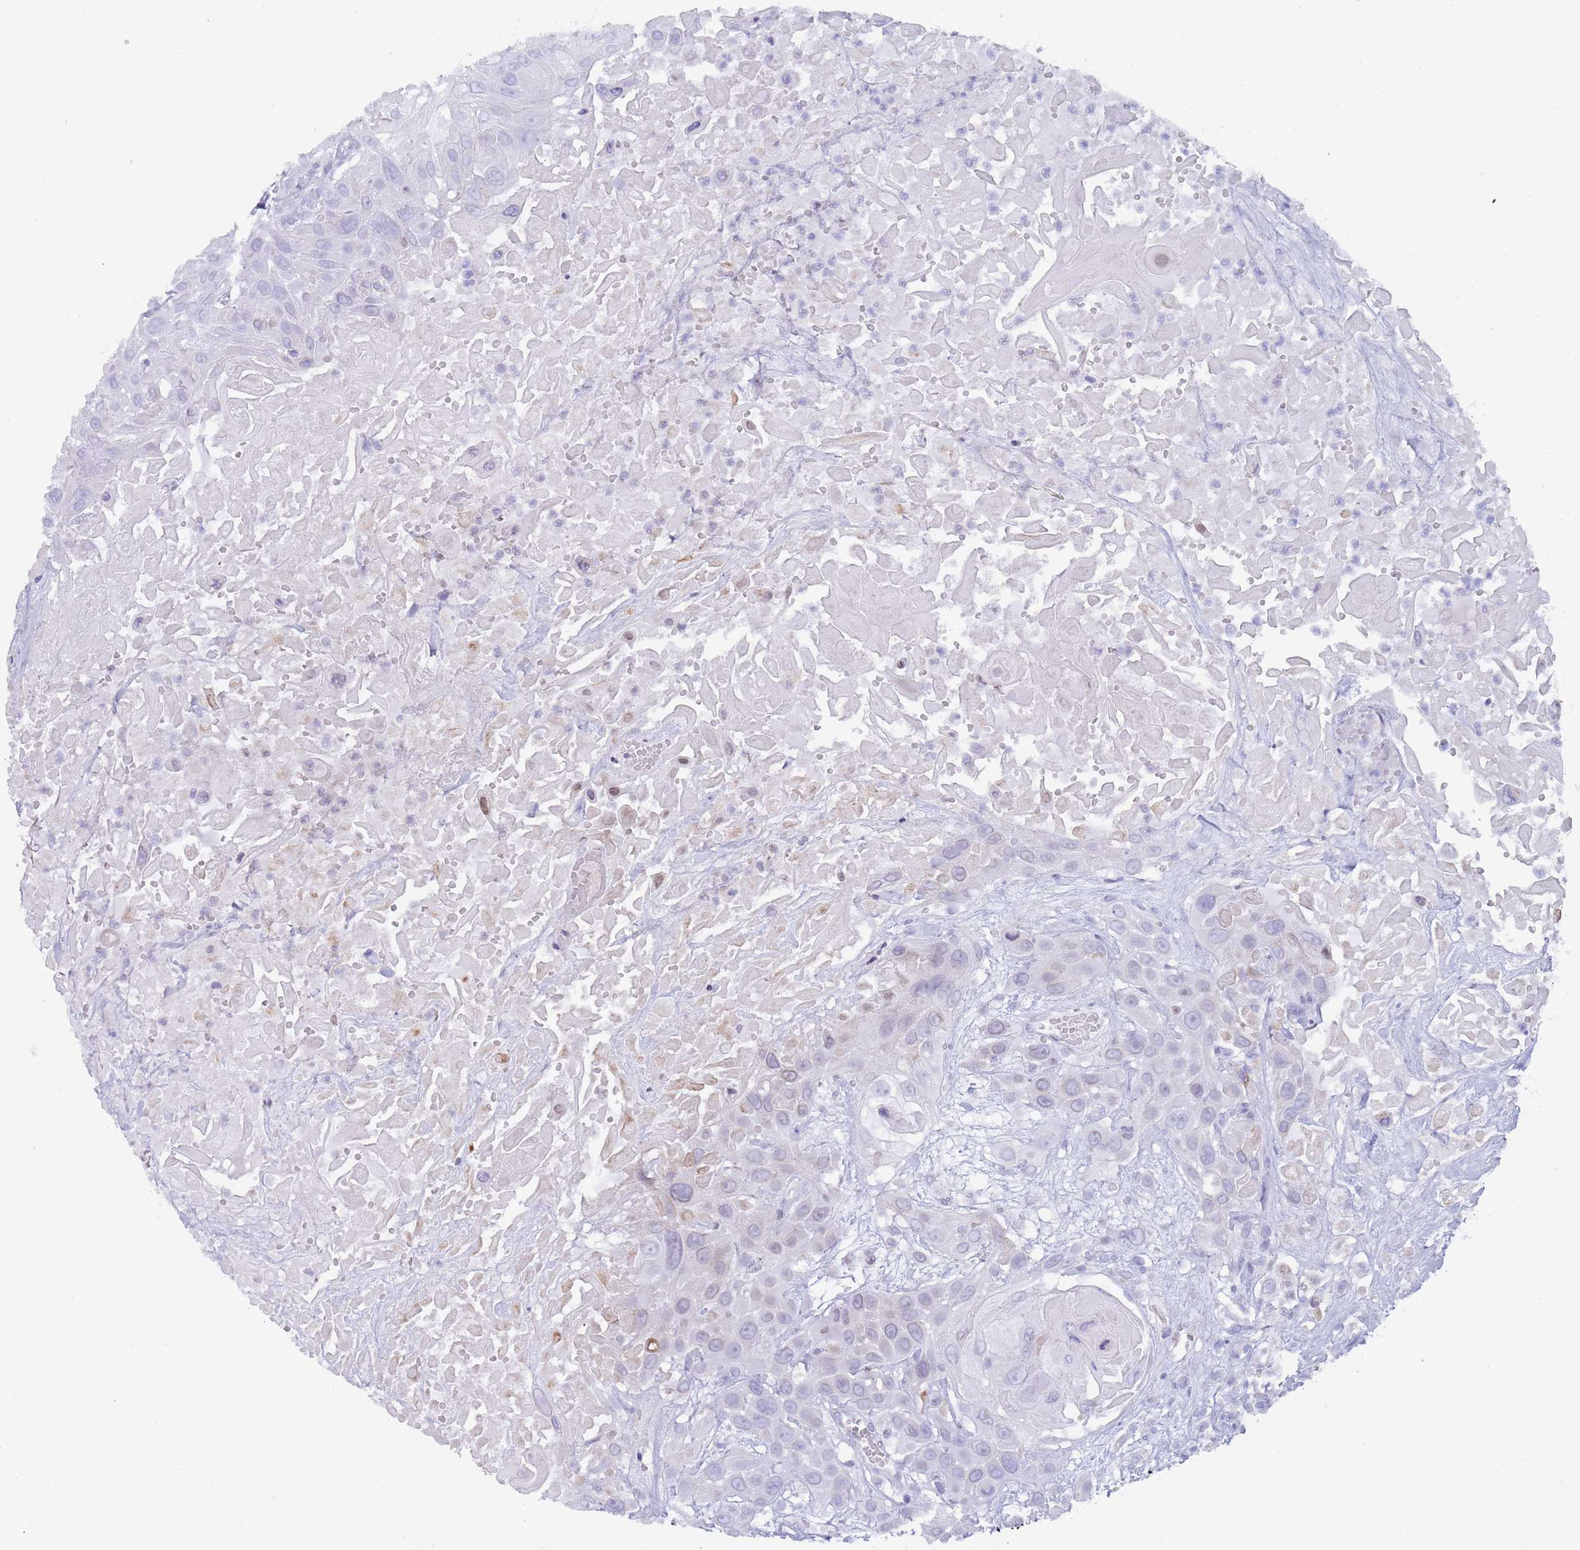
{"staining": {"intensity": "negative", "quantity": "none", "location": "none"}, "tissue": "head and neck cancer", "cell_type": "Tumor cells", "image_type": "cancer", "snomed": [{"axis": "morphology", "description": "Squamous cell carcinoma, NOS"}, {"axis": "topography", "description": "Head-Neck"}], "caption": "Immunohistochemistry (IHC) of human squamous cell carcinoma (head and neck) exhibits no staining in tumor cells.", "gene": "HDAC8", "patient": {"sex": "male", "age": 81}}